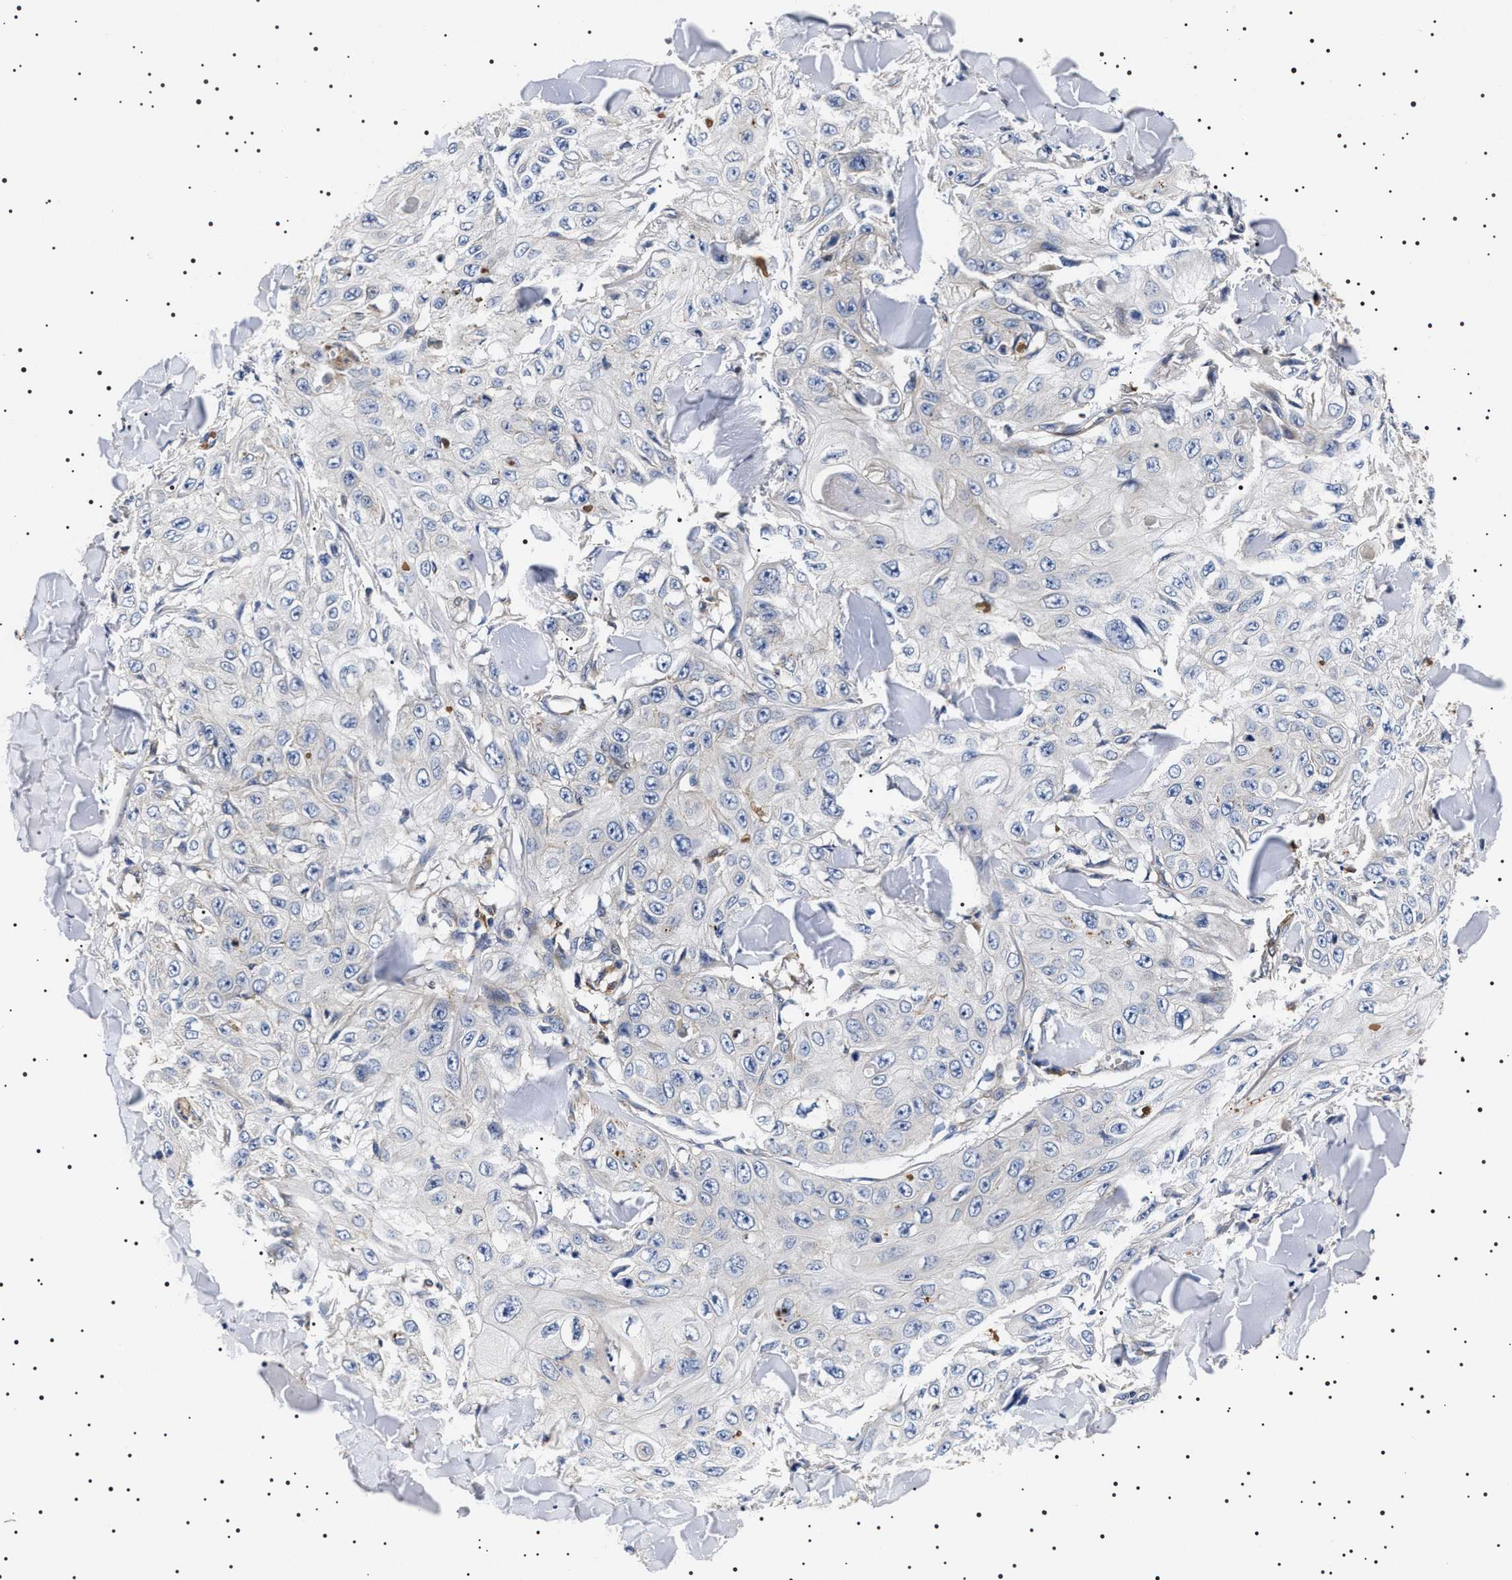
{"staining": {"intensity": "negative", "quantity": "none", "location": "none"}, "tissue": "skin cancer", "cell_type": "Tumor cells", "image_type": "cancer", "snomed": [{"axis": "morphology", "description": "Squamous cell carcinoma, NOS"}, {"axis": "topography", "description": "Skin"}], "caption": "Skin squamous cell carcinoma was stained to show a protein in brown. There is no significant positivity in tumor cells. The staining was performed using DAB to visualize the protein expression in brown, while the nuclei were stained in blue with hematoxylin (Magnification: 20x).", "gene": "SLC4A7", "patient": {"sex": "male", "age": 86}}